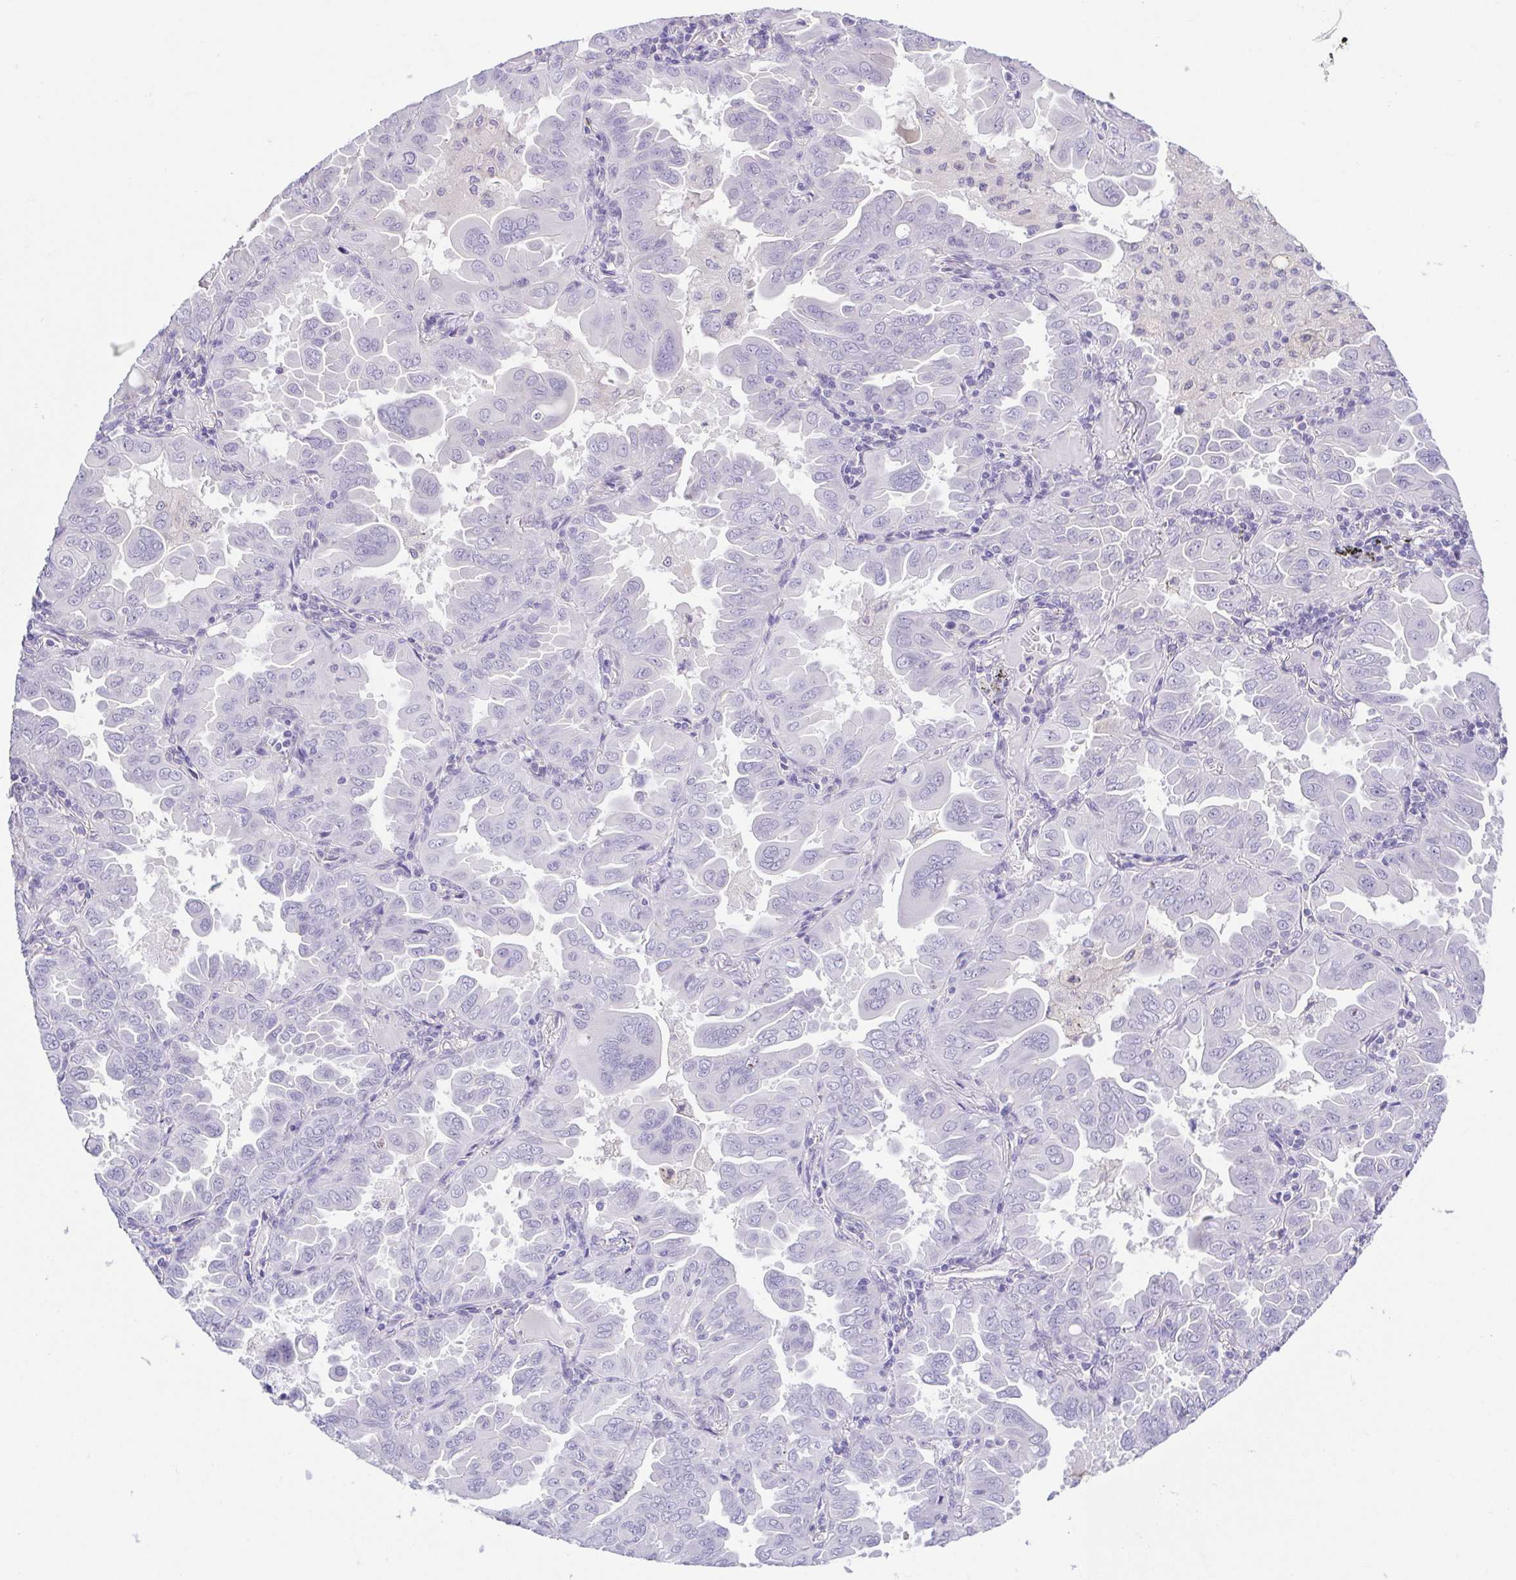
{"staining": {"intensity": "negative", "quantity": "none", "location": "none"}, "tissue": "lung cancer", "cell_type": "Tumor cells", "image_type": "cancer", "snomed": [{"axis": "morphology", "description": "Adenocarcinoma, NOS"}, {"axis": "topography", "description": "Lung"}], "caption": "High power microscopy image of an immunohistochemistry histopathology image of lung cancer, revealing no significant expression in tumor cells. Brightfield microscopy of IHC stained with DAB (brown) and hematoxylin (blue), captured at high magnification.", "gene": "KRTDAP", "patient": {"sex": "male", "age": 64}}